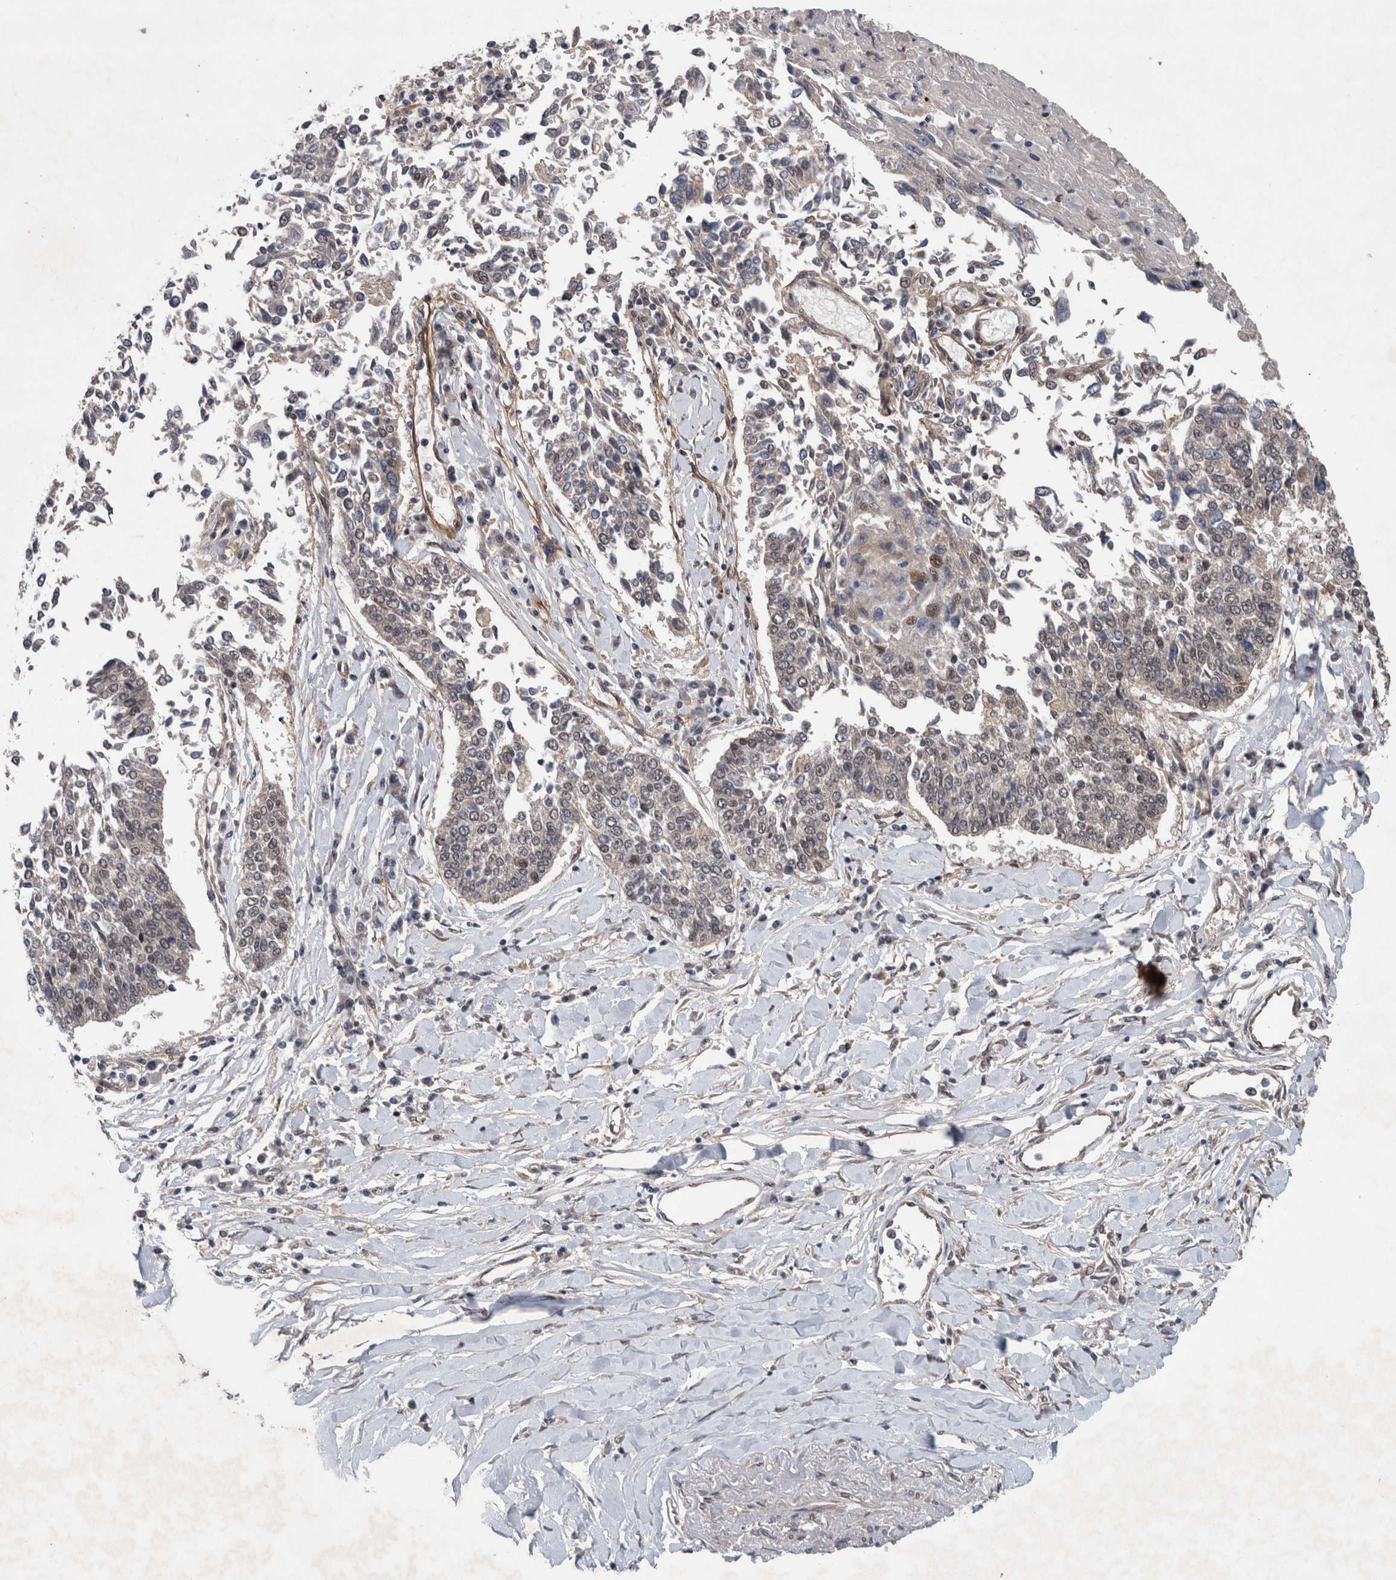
{"staining": {"intensity": "weak", "quantity": "<25%", "location": "nuclear"}, "tissue": "lung cancer", "cell_type": "Tumor cells", "image_type": "cancer", "snomed": [{"axis": "morphology", "description": "Normal tissue, NOS"}, {"axis": "morphology", "description": "Squamous cell carcinoma, NOS"}, {"axis": "topography", "description": "Cartilage tissue"}, {"axis": "topography", "description": "Bronchus"}, {"axis": "topography", "description": "Lung"}, {"axis": "topography", "description": "Peripheral nerve tissue"}], "caption": "An image of human lung squamous cell carcinoma is negative for staining in tumor cells.", "gene": "GIMAP6", "patient": {"sex": "female", "age": 49}}